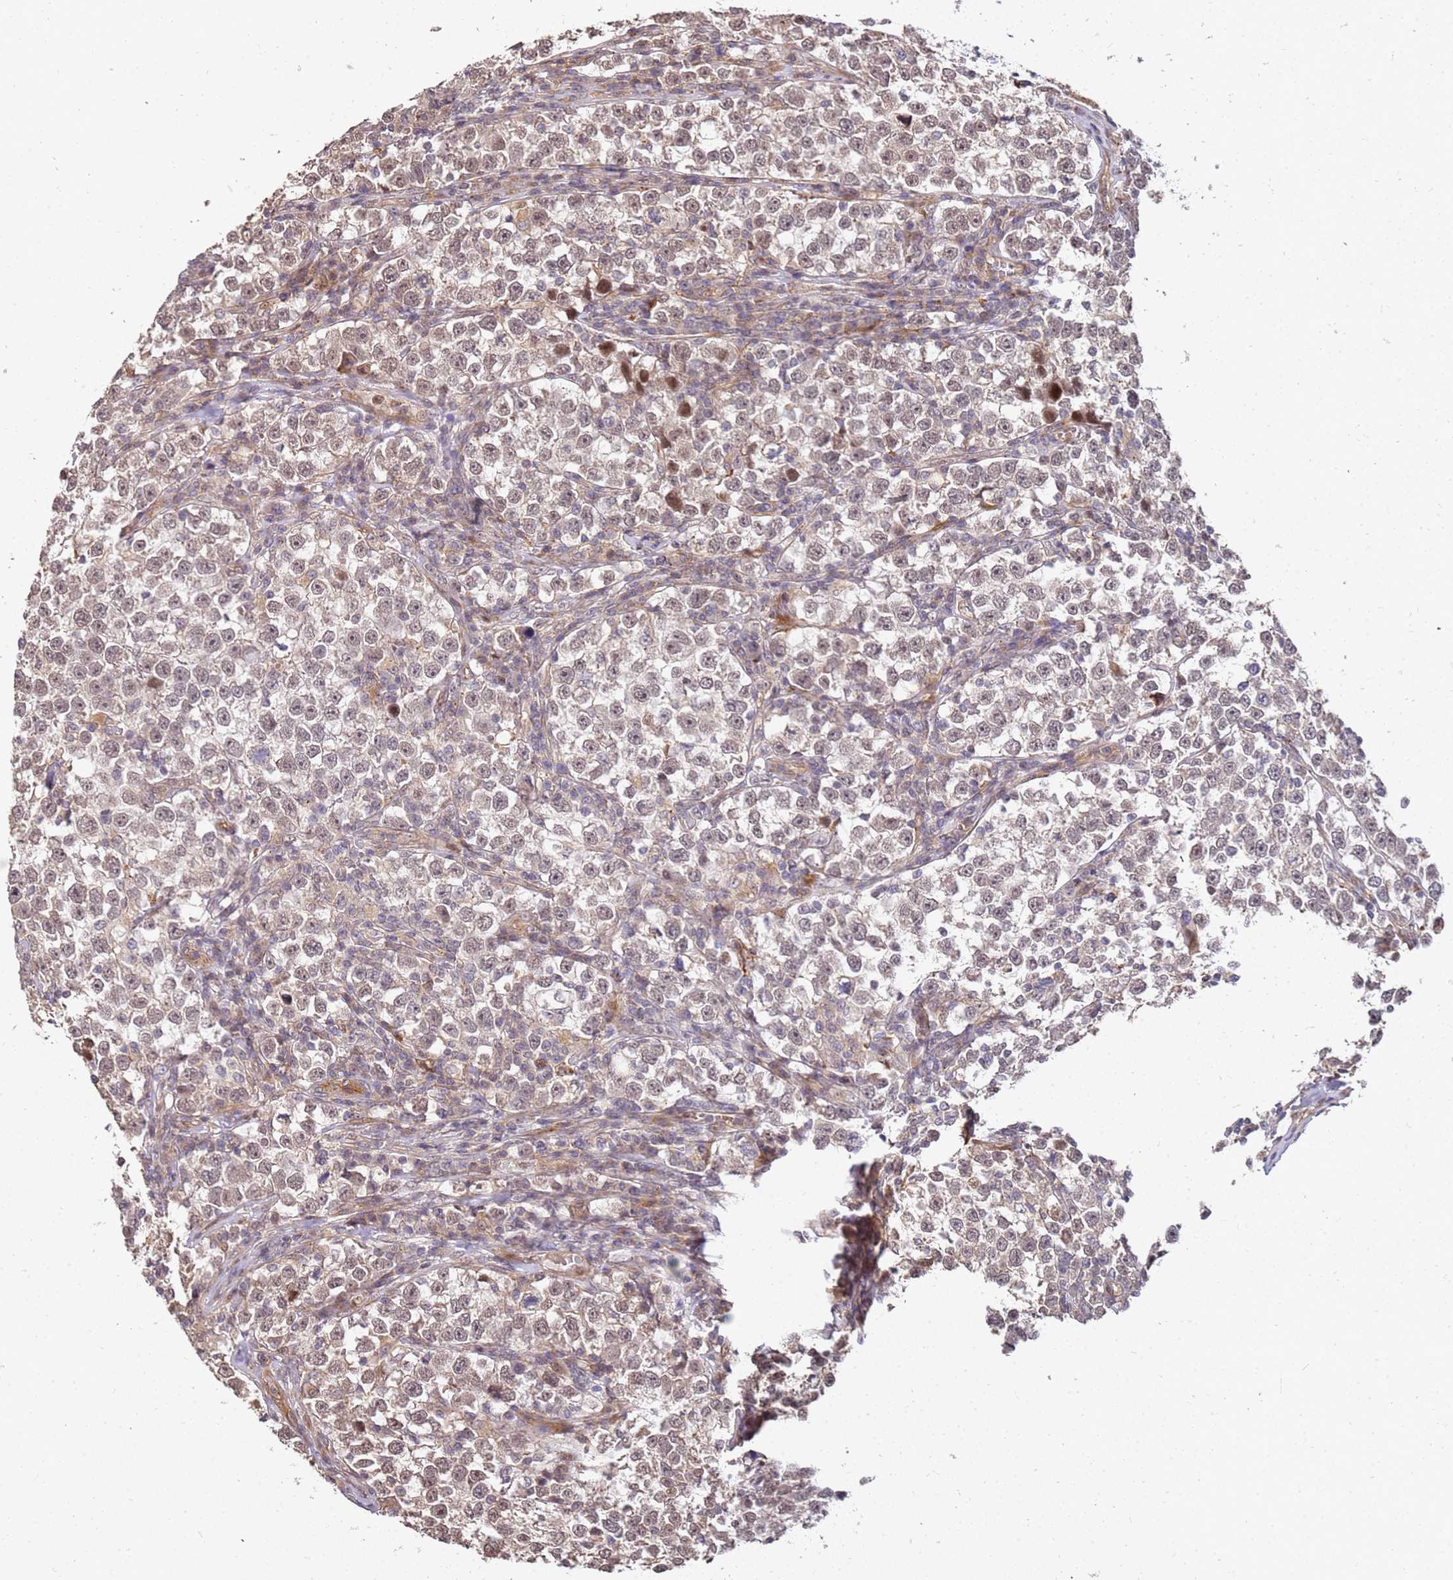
{"staining": {"intensity": "moderate", "quantity": ">75%", "location": "nuclear"}, "tissue": "testis cancer", "cell_type": "Tumor cells", "image_type": "cancer", "snomed": [{"axis": "morphology", "description": "Normal tissue, NOS"}, {"axis": "morphology", "description": "Seminoma, NOS"}, {"axis": "topography", "description": "Testis"}], "caption": "Seminoma (testis) stained for a protein (brown) demonstrates moderate nuclear positive expression in about >75% of tumor cells.", "gene": "ST18", "patient": {"sex": "male", "age": 43}}